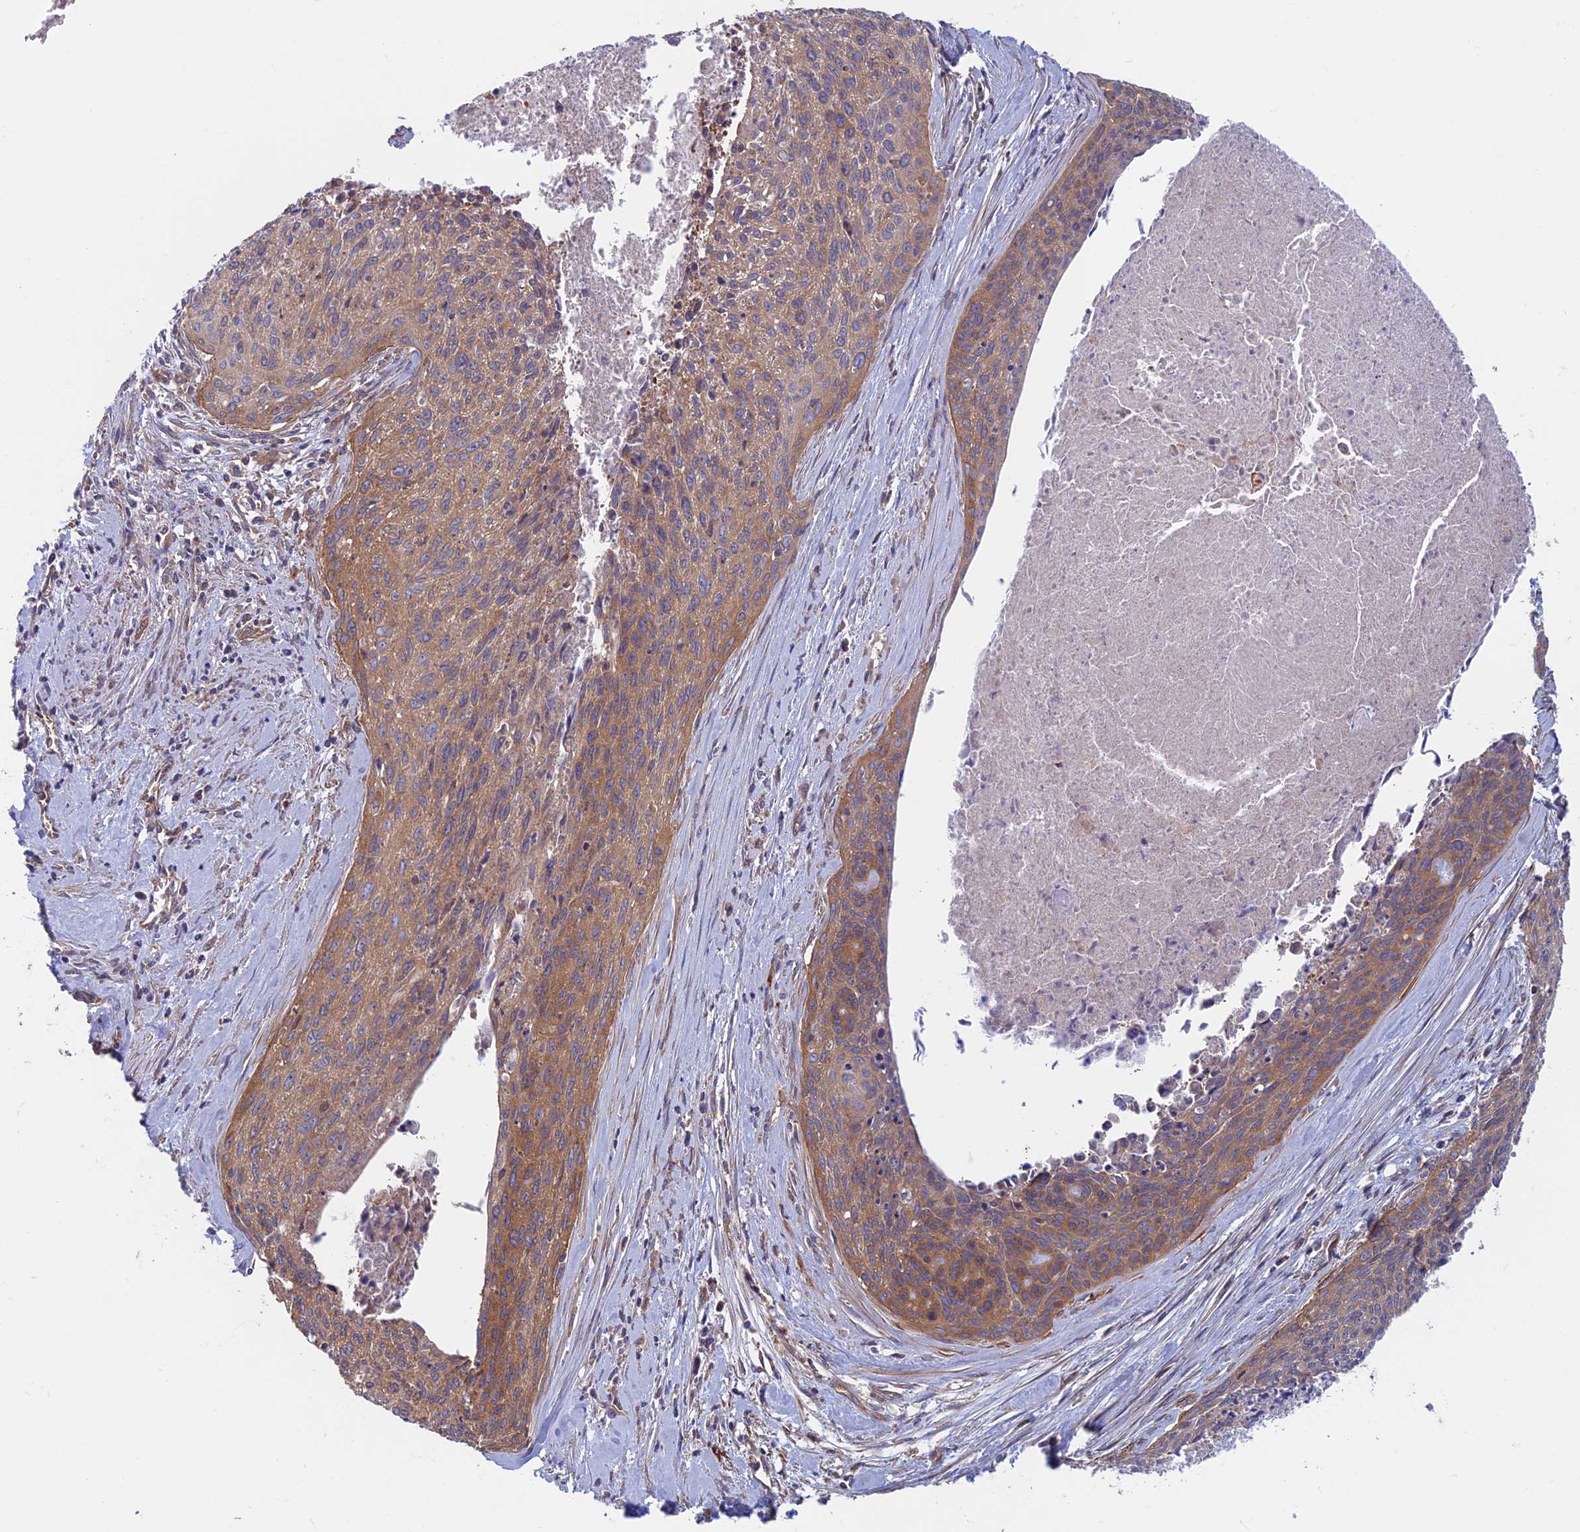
{"staining": {"intensity": "moderate", "quantity": ">75%", "location": "cytoplasmic/membranous"}, "tissue": "cervical cancer", "cell_type": "Tumor cells", "image_type": "cancer", "snomed": [{"axis": "morphology", "description": "Squamous cell carcinoma, NOS"}, {"axis": "topography", "description": "Cervix"}], "caption": "This is a photomicrograph of immunohistochemistry (IHC) staining of cervical squamous cell carcinoma, which shows moderate staining in the cytoplasmic/membranous of tumor cells.", "gene": "DNM1L", "patient": {"sex": "female", "age": 55}}